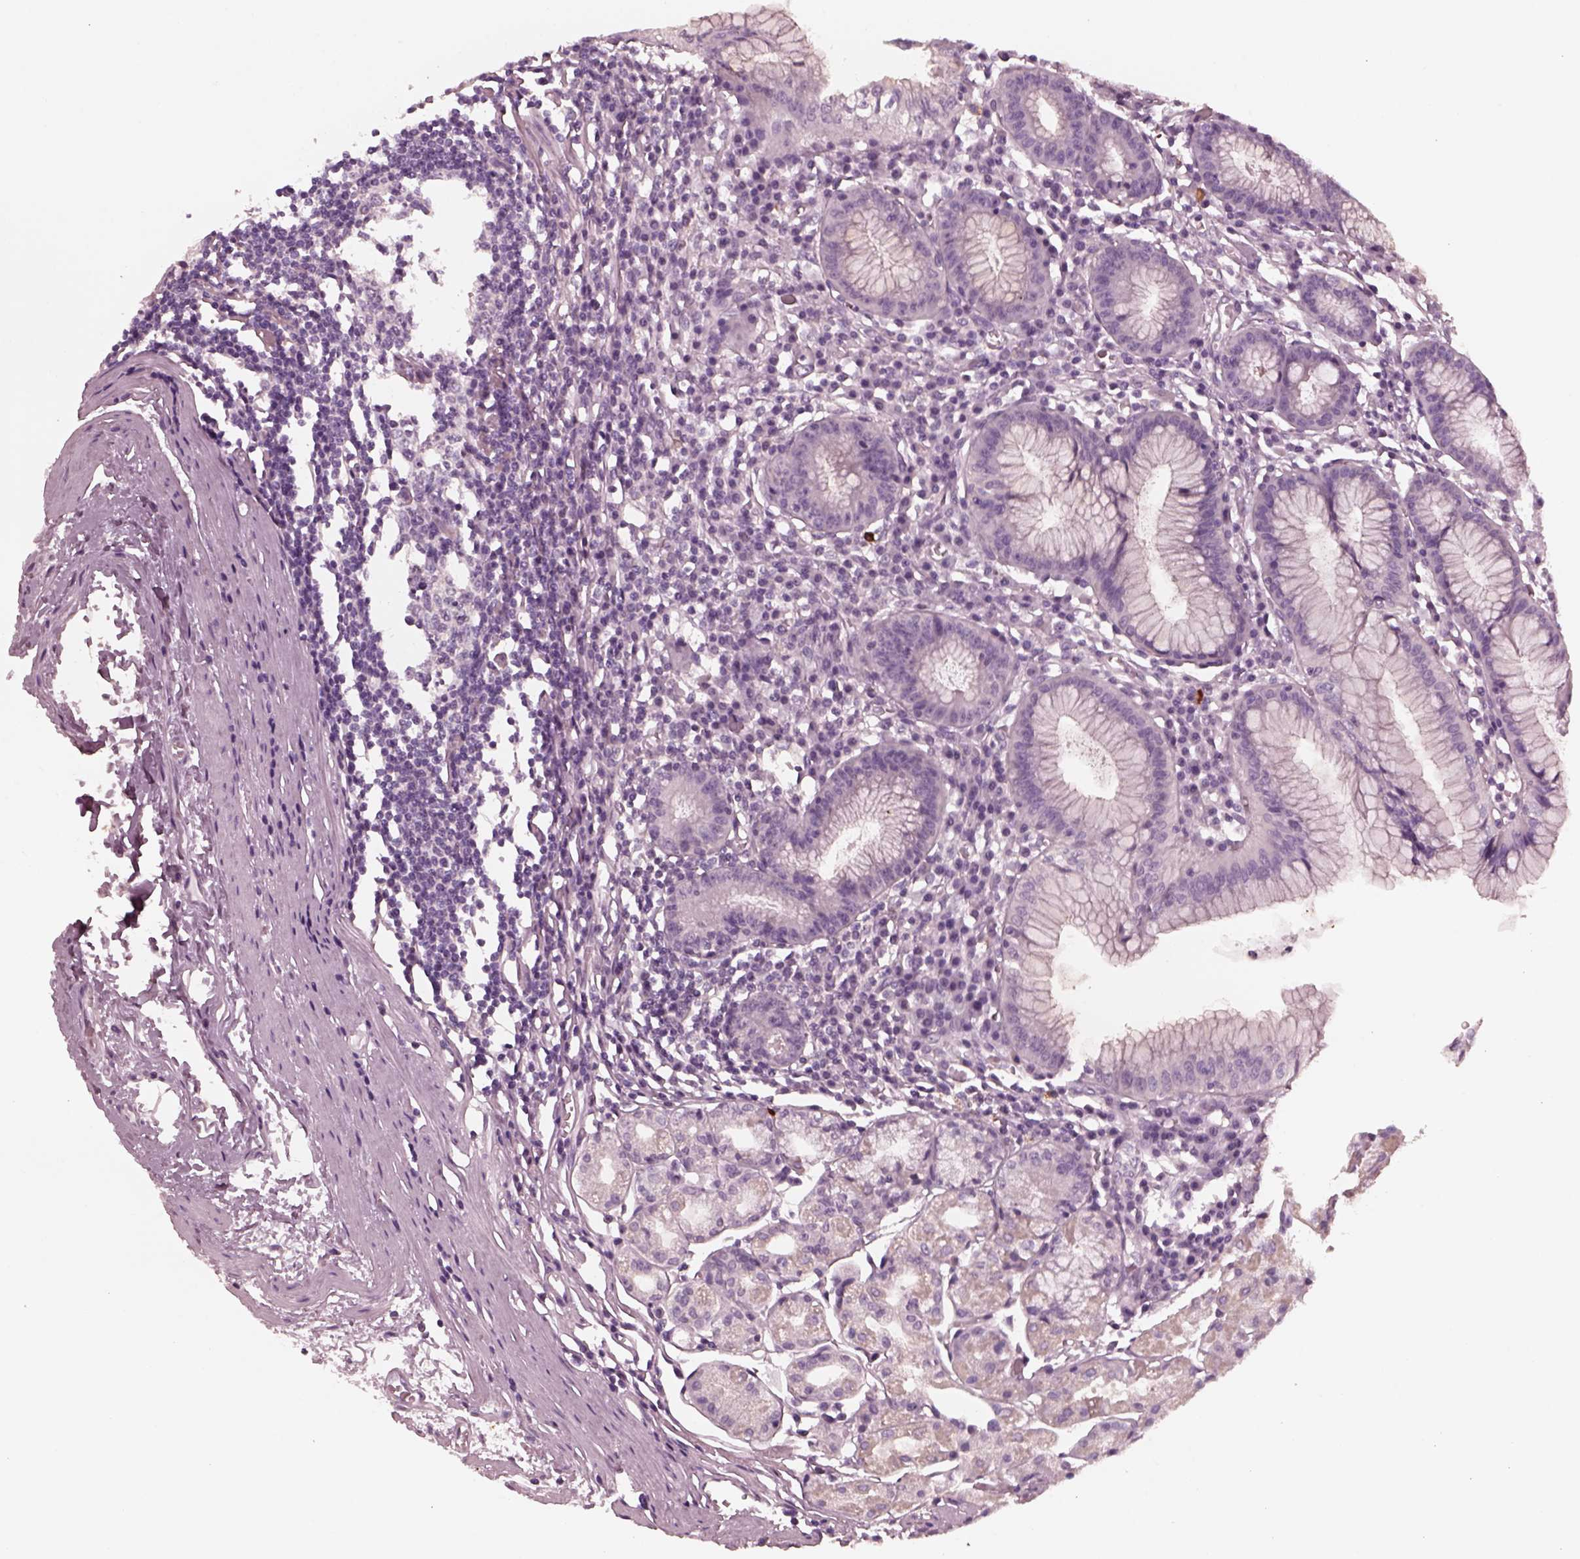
{"staining": {"intensity": "weak", "quantity": "<25%", "location": "cytoplasmic/membranous"}, "tissue": "stomach", "cell_type": "Glandular cells", "image_type": "normal", "snomed": [{"axis": "morphology", "description": "Normal tissue, NOS"}, {"axis": "topography", "description": "Stomach"}], "caption": "This histopathology image is of benign stomach stained with immunohistochemistry (IHC) to label a protein in brown with the nuclei are counter-stained blue. There is no staining in glandular cells. (DAB (3,3'-diaminobenzidine) immunohistochemistry, high magnification).", "gene": "YY2", "patient": {"sex": "male", "age": 55}}